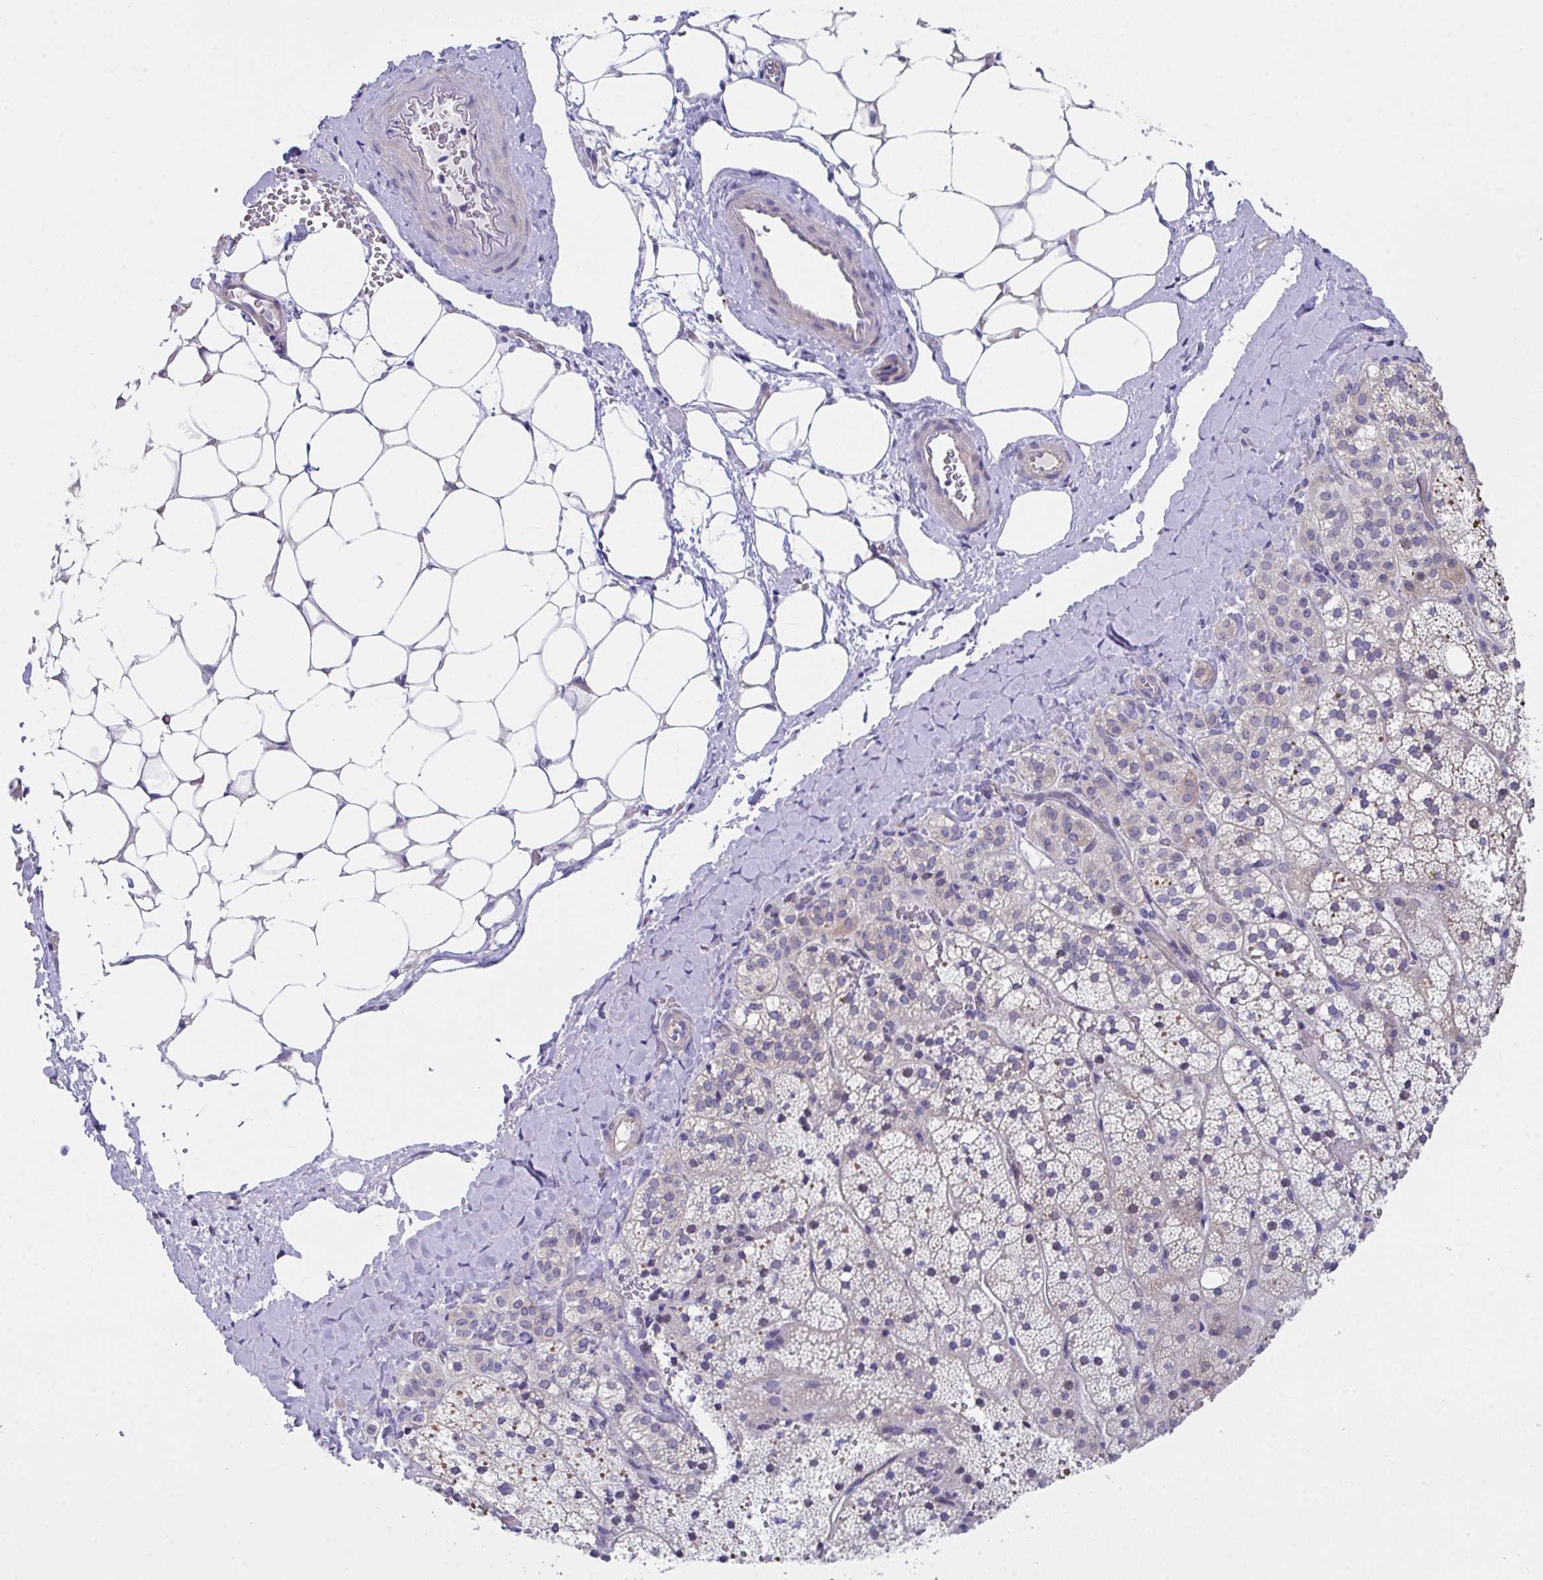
{"staining": {"intensity": "weak", "quantity": "<25%", "location": "cytoplasmic/membranous"}, "tissue": "adrenal gland", "cell_type": "Glandular cells", "image_type": "normal", "snomed": [{"axis": "morphology", "description": "Normal tissue, NOS"}, {"axis": "topography", "description": "Adrenal gland"}], "caption": "Protein analysis of benign adrenal gland reveals no significant expression in glandular cells. (Immunohistochemistry, brightfield microscopy, high magnification).", "gene": "FBXO47", "patient": {"sex": "male", "age": 53}}